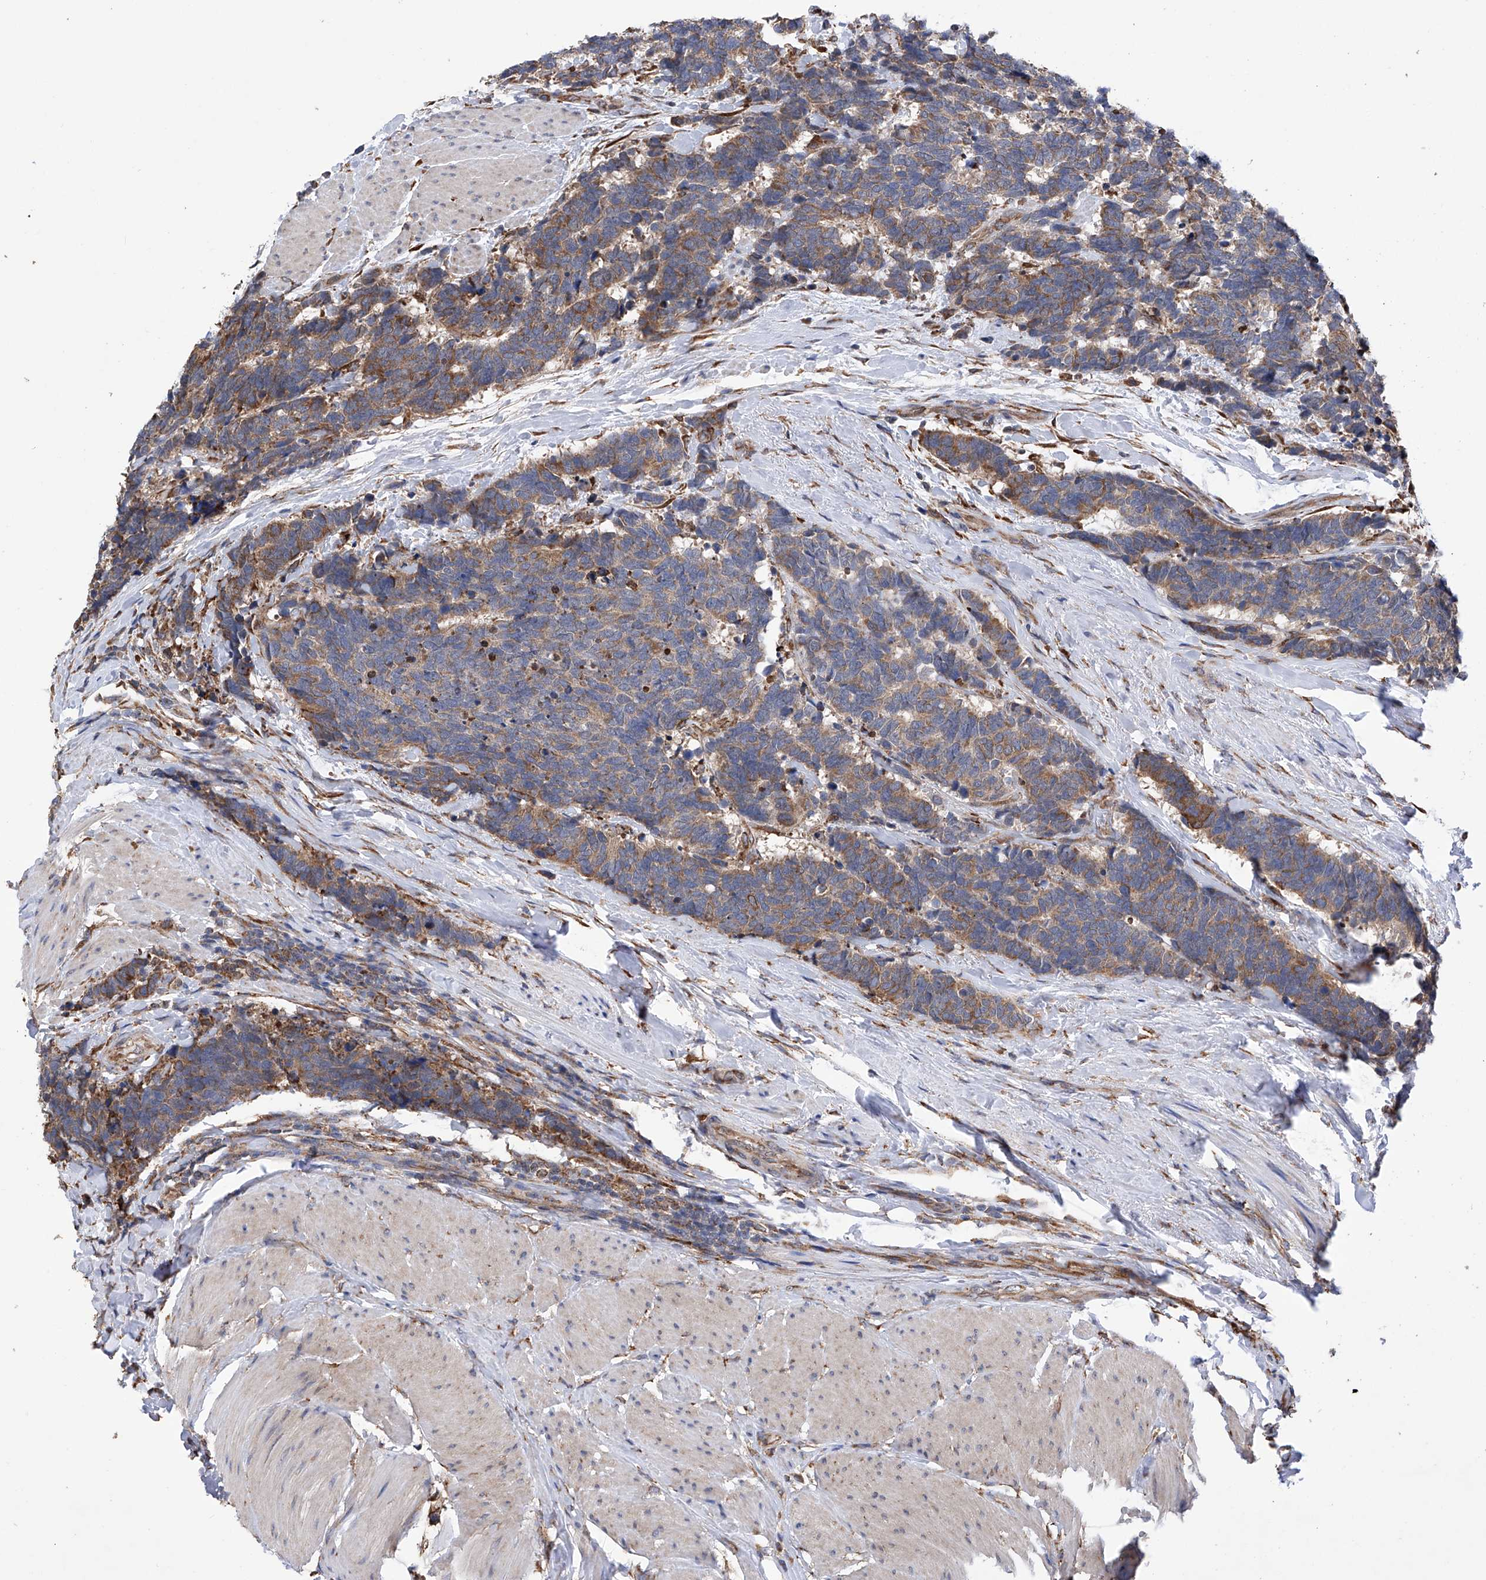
{"staining": {"intensity": "moderate", "quantity": "25%-75%", "location": "cytoplasmic/membranous"}, "tissue": "carcinoid", "cell_type": "Tumor cells", "image_type": "cancer", "snomed": [{"axis": "morphology", "description": "Carcinoma, NOS"}, {"axis": "morphology", "description": "Carcinoid, malignant, NOS"}, {"axis": "topography", "description": "Urinary bladder"}], "caption": "This image demonstrates carcinoid (malignant) stained with immunohistochemistry to label a protein in brown. The cytoplasmic/membranous of tumor cells show moderate positivity for the protein. Nuclei are counter-stained blue.", "gene": "DNAH8", "patient": {"sex": "male", "age": 57}}